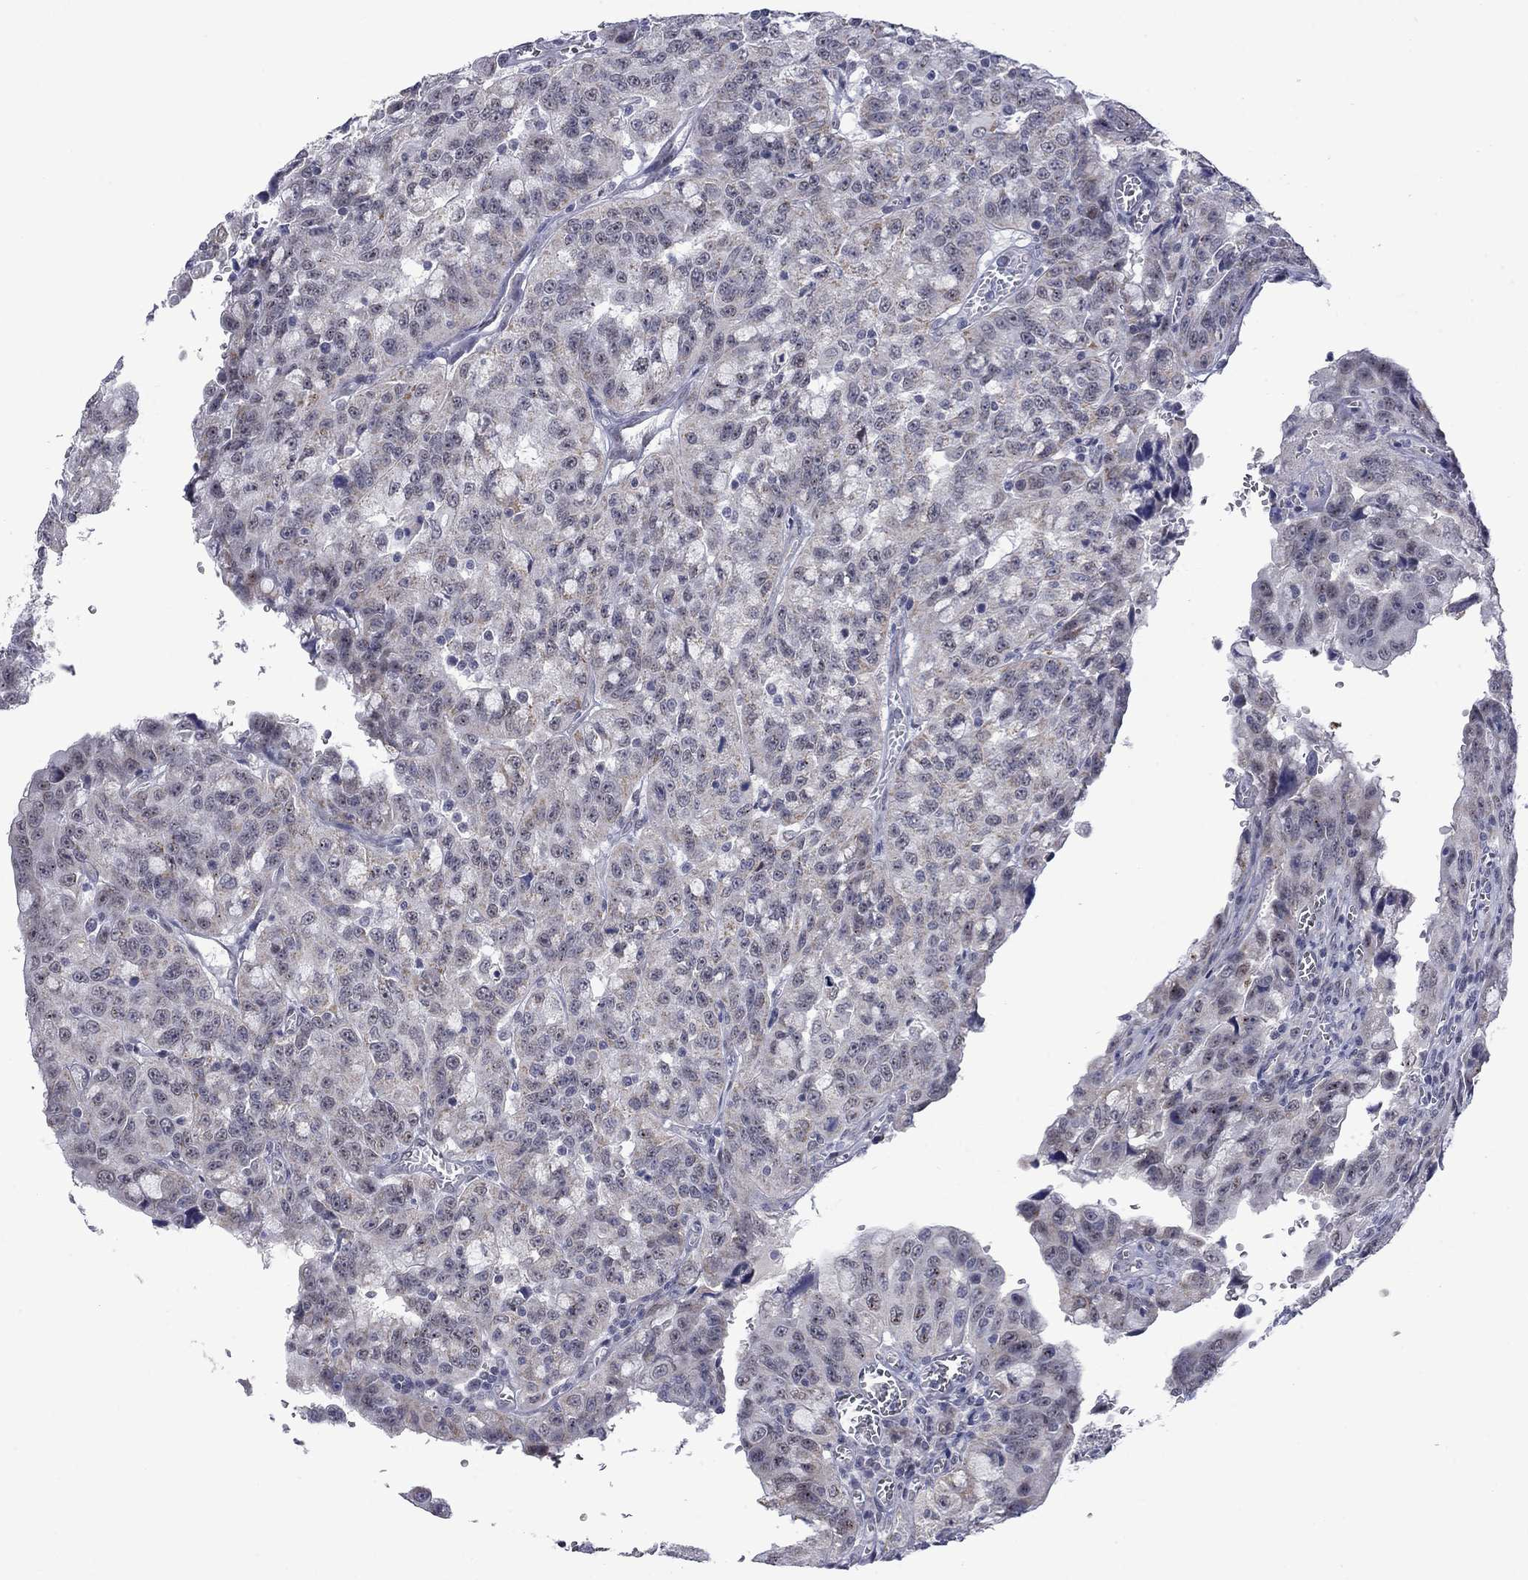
{"staining": {"intensity": "weak", "quantity": "<25%", "location": "cytoplasmic/membranous"}, "tissue": "urothelial cancer", "cell_type": "Tumor cells", "image_type": "cancer", "snomed": [{"axis": "morphology", "description": "Urothelial carcinoma, NOS"}, {"axis": "morphology", "description": "Urothelial carcinoma, High grade"}, {"axis": "topography", "description": "Urinary bladder"}], "caption": "Transitional cell carcinoma stained for a protein using IHC reveals no expression tumor cells.", "gene": "KCNJ16", "patient": {"sex": "female", "age": 73}}